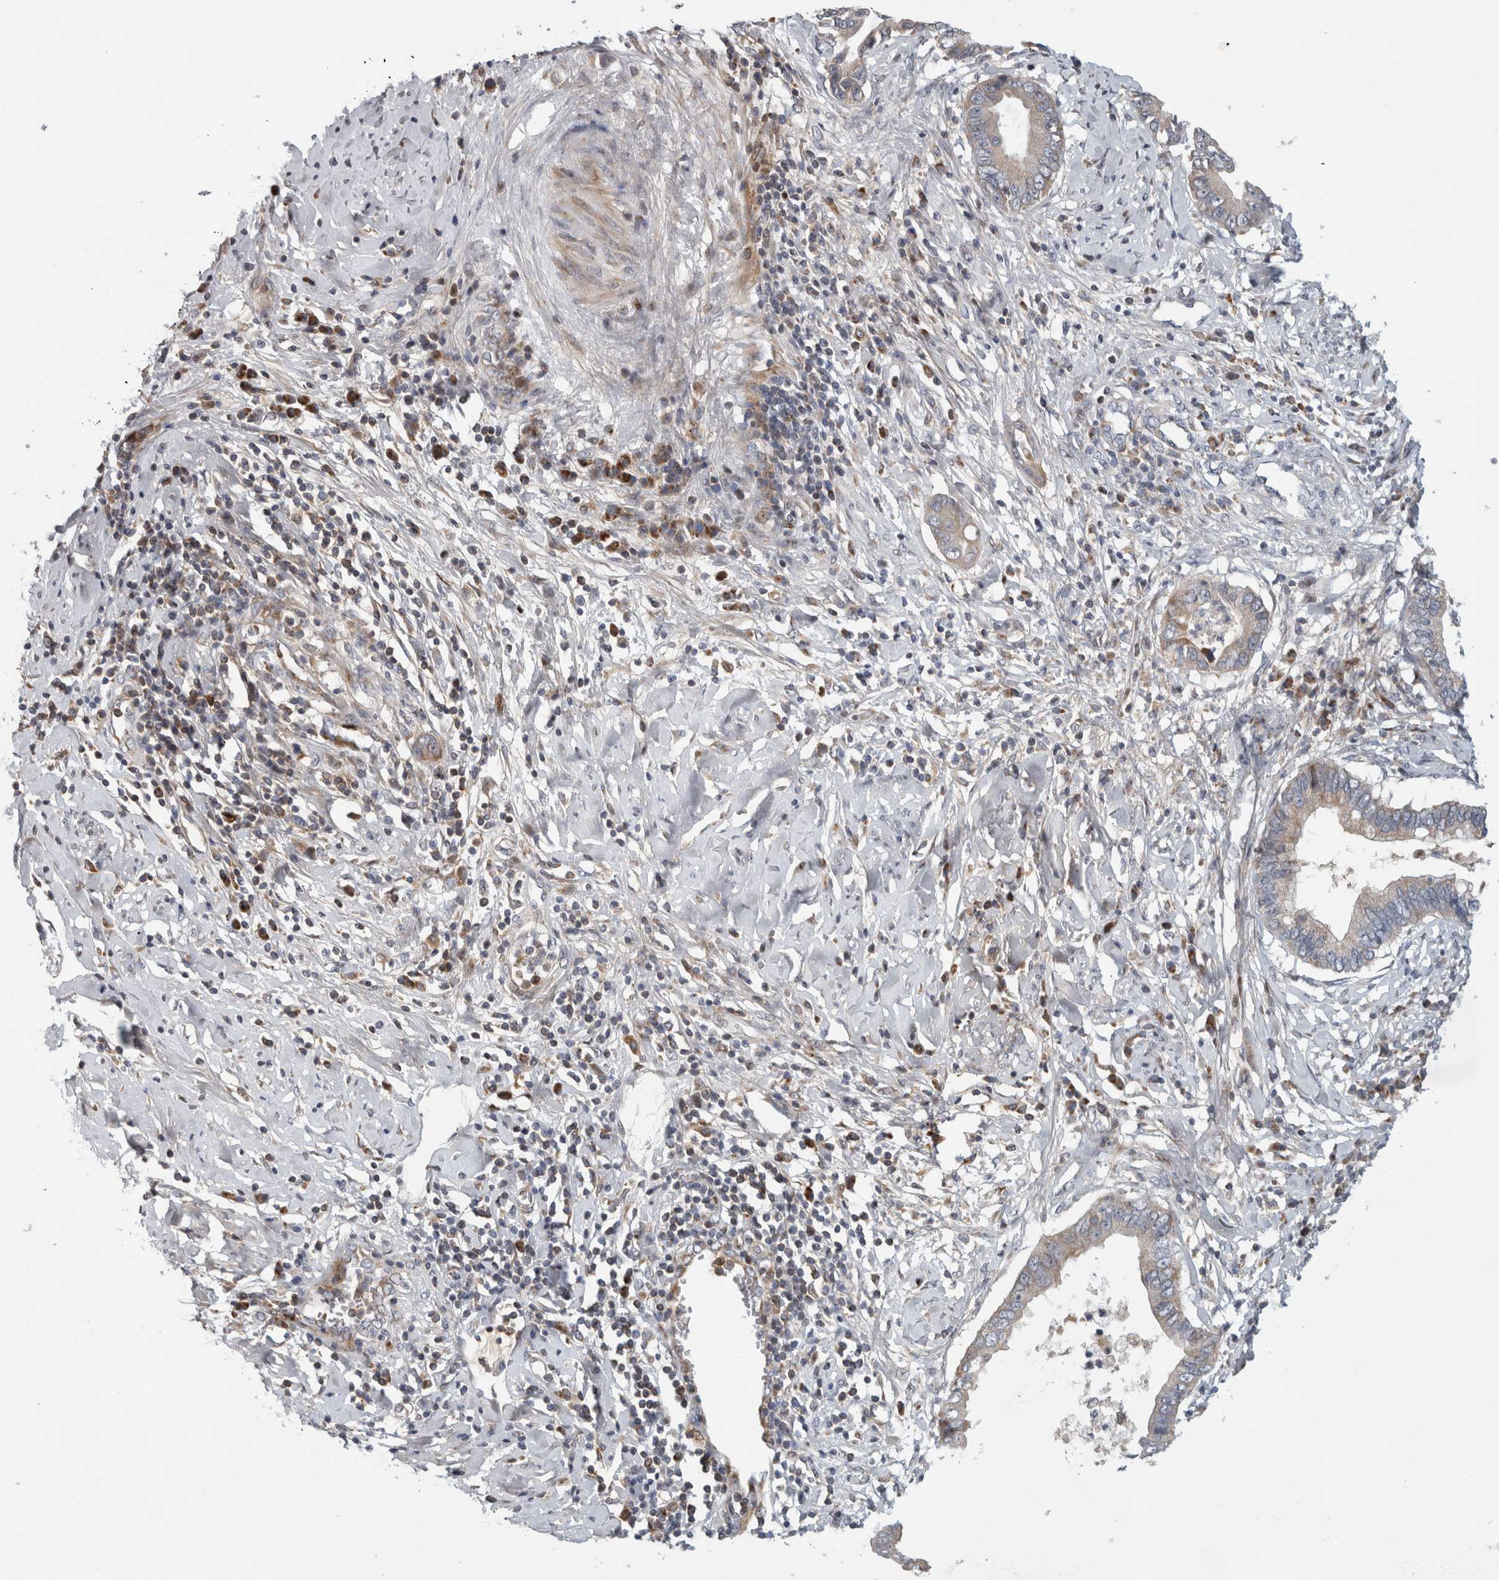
{"staining": {"intensity": "weak", "quantity": "<25%", "location": "cytoplasmic/membranous"}, "tissue": "cervical cancer", "cell_type": "Tumor cells", "image_type": "cancer", "snomed": [{"axis": "morphology", "description": "Adenocarcinoma, NOS"}, {"axis": "topography", "description": "Cervix"}], "caption": "Tumor cells are negative for brown protein staining in cervical cancer.", "gene": "RBM48", "patient": {"sex": "female", "age": 44}}